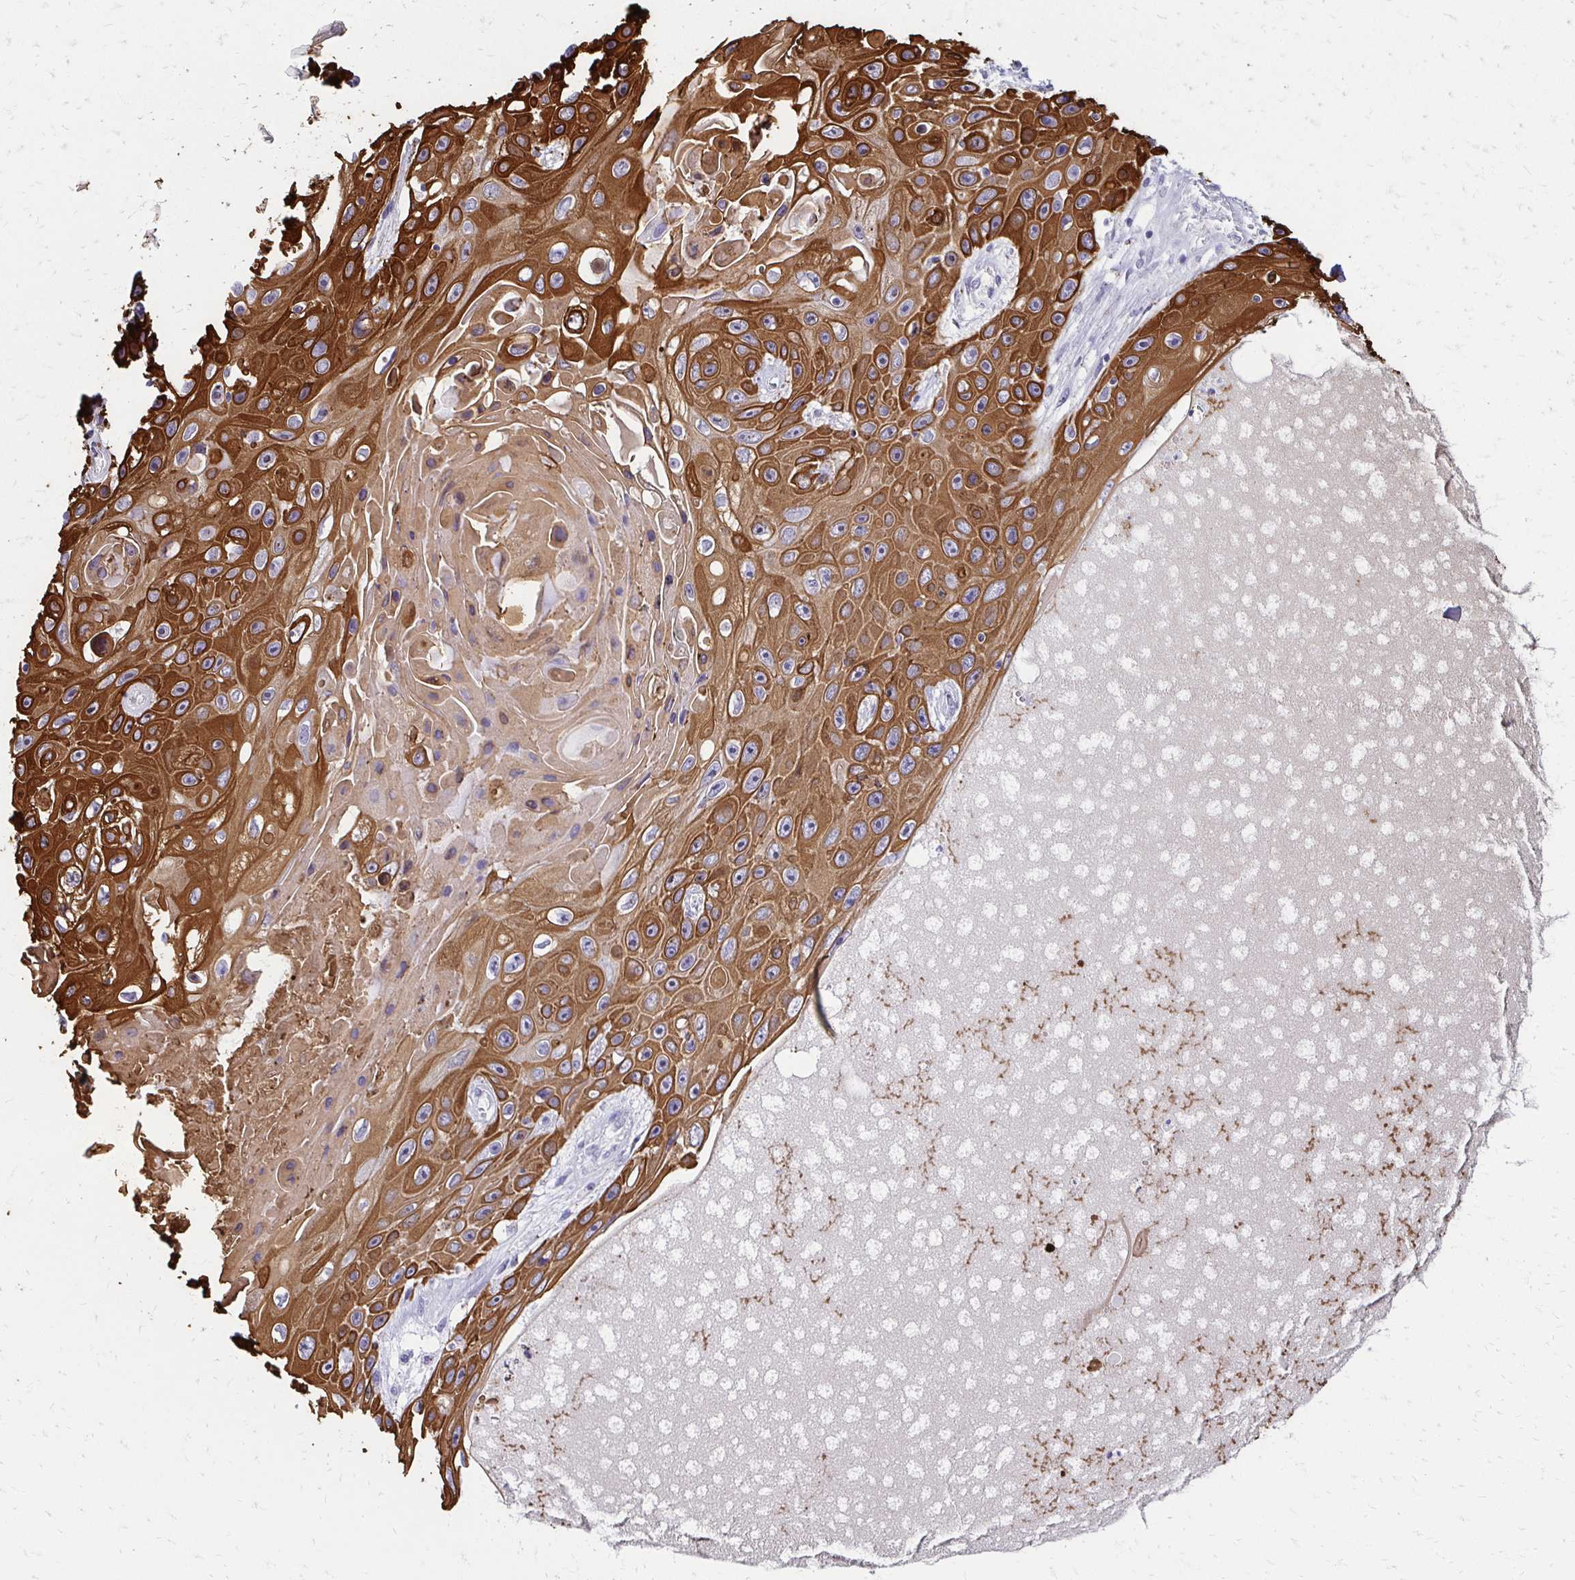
{"staining": {"intensity": "strong", "quantity": ">75%", "location": "cytoplasmic/membranous"}, "tissue": "skin cancer", "cell_type": "Tumor cells", "image_type": "cancer", "snomed": [{"axis": "morphology", "description": "Squamous cell carcinoma, NOS"}, {"axis": "topography", "description": "Skin"}], "caption": "Protein staining of skin squamous cell carcinoma tissue displays strong cytoplasmic/membranous staining in about >75% of tumor cells. (Stains: DAB (3,3'-diaminobenzidine) in brown, nuclei in blue, Microscopy: brightfield microscopy at high magnification).", "gene": "C1QTNF2", "patient": {"sex": "male", "age": 82}}